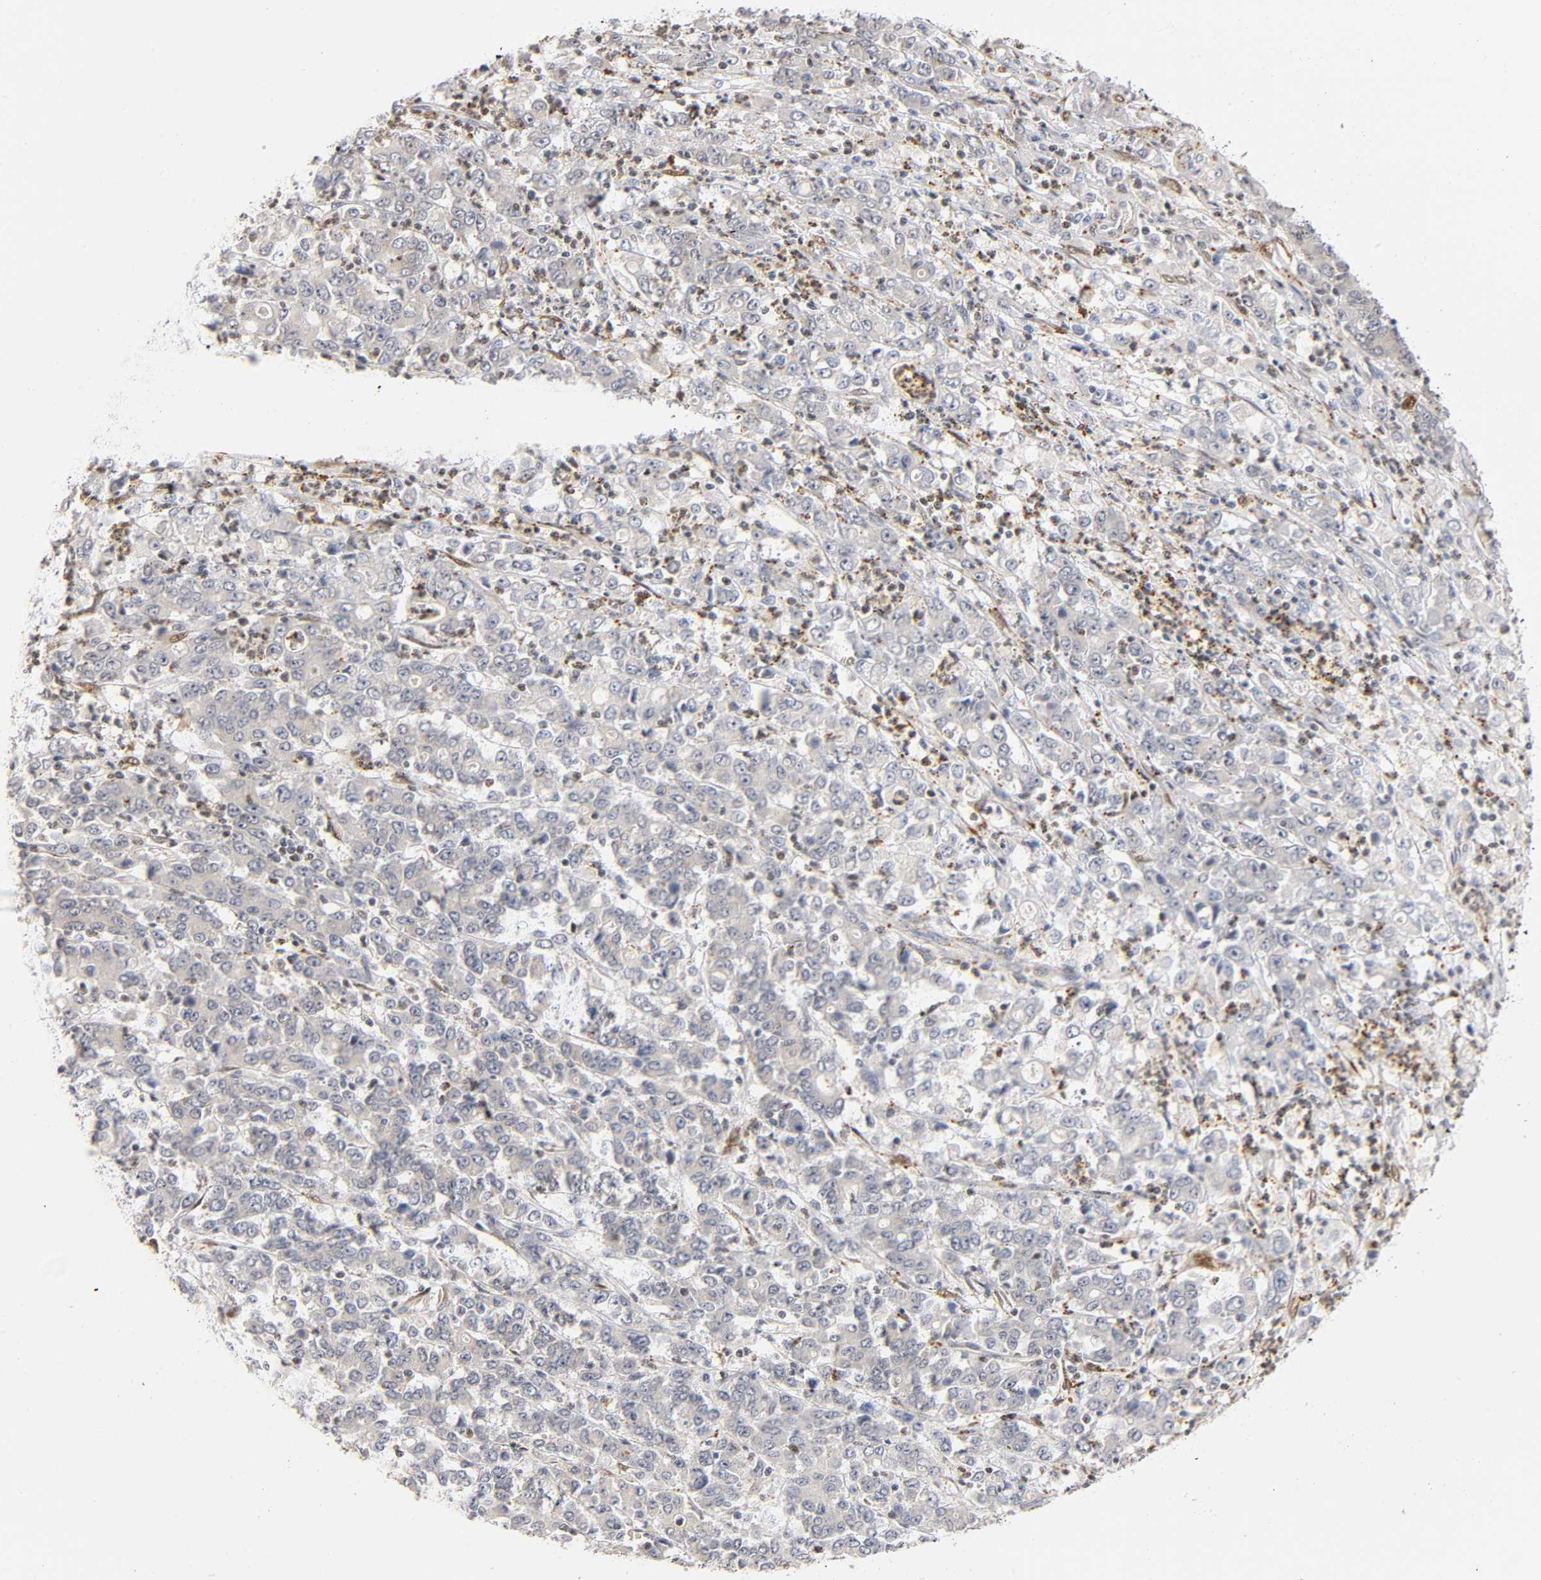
{"staining": {"intensity": "negative", "quantity": "none", "location": "none"}, "tissue": "stomach cancer", "cell_type": "Tumor cells", "image_type": "cancer", "snomed": [{"axis": "morphology", "description": "Adenocarcinoma, NOS"}, {"axis": "topography", "description": "Stomach, lower"}], "caption": "A micrograph of human adenocarcinoma (stomach) is negative for staining in tumor cells.", "gene": "RUNX1", "patient": {"sex": "female", "age": 71}}